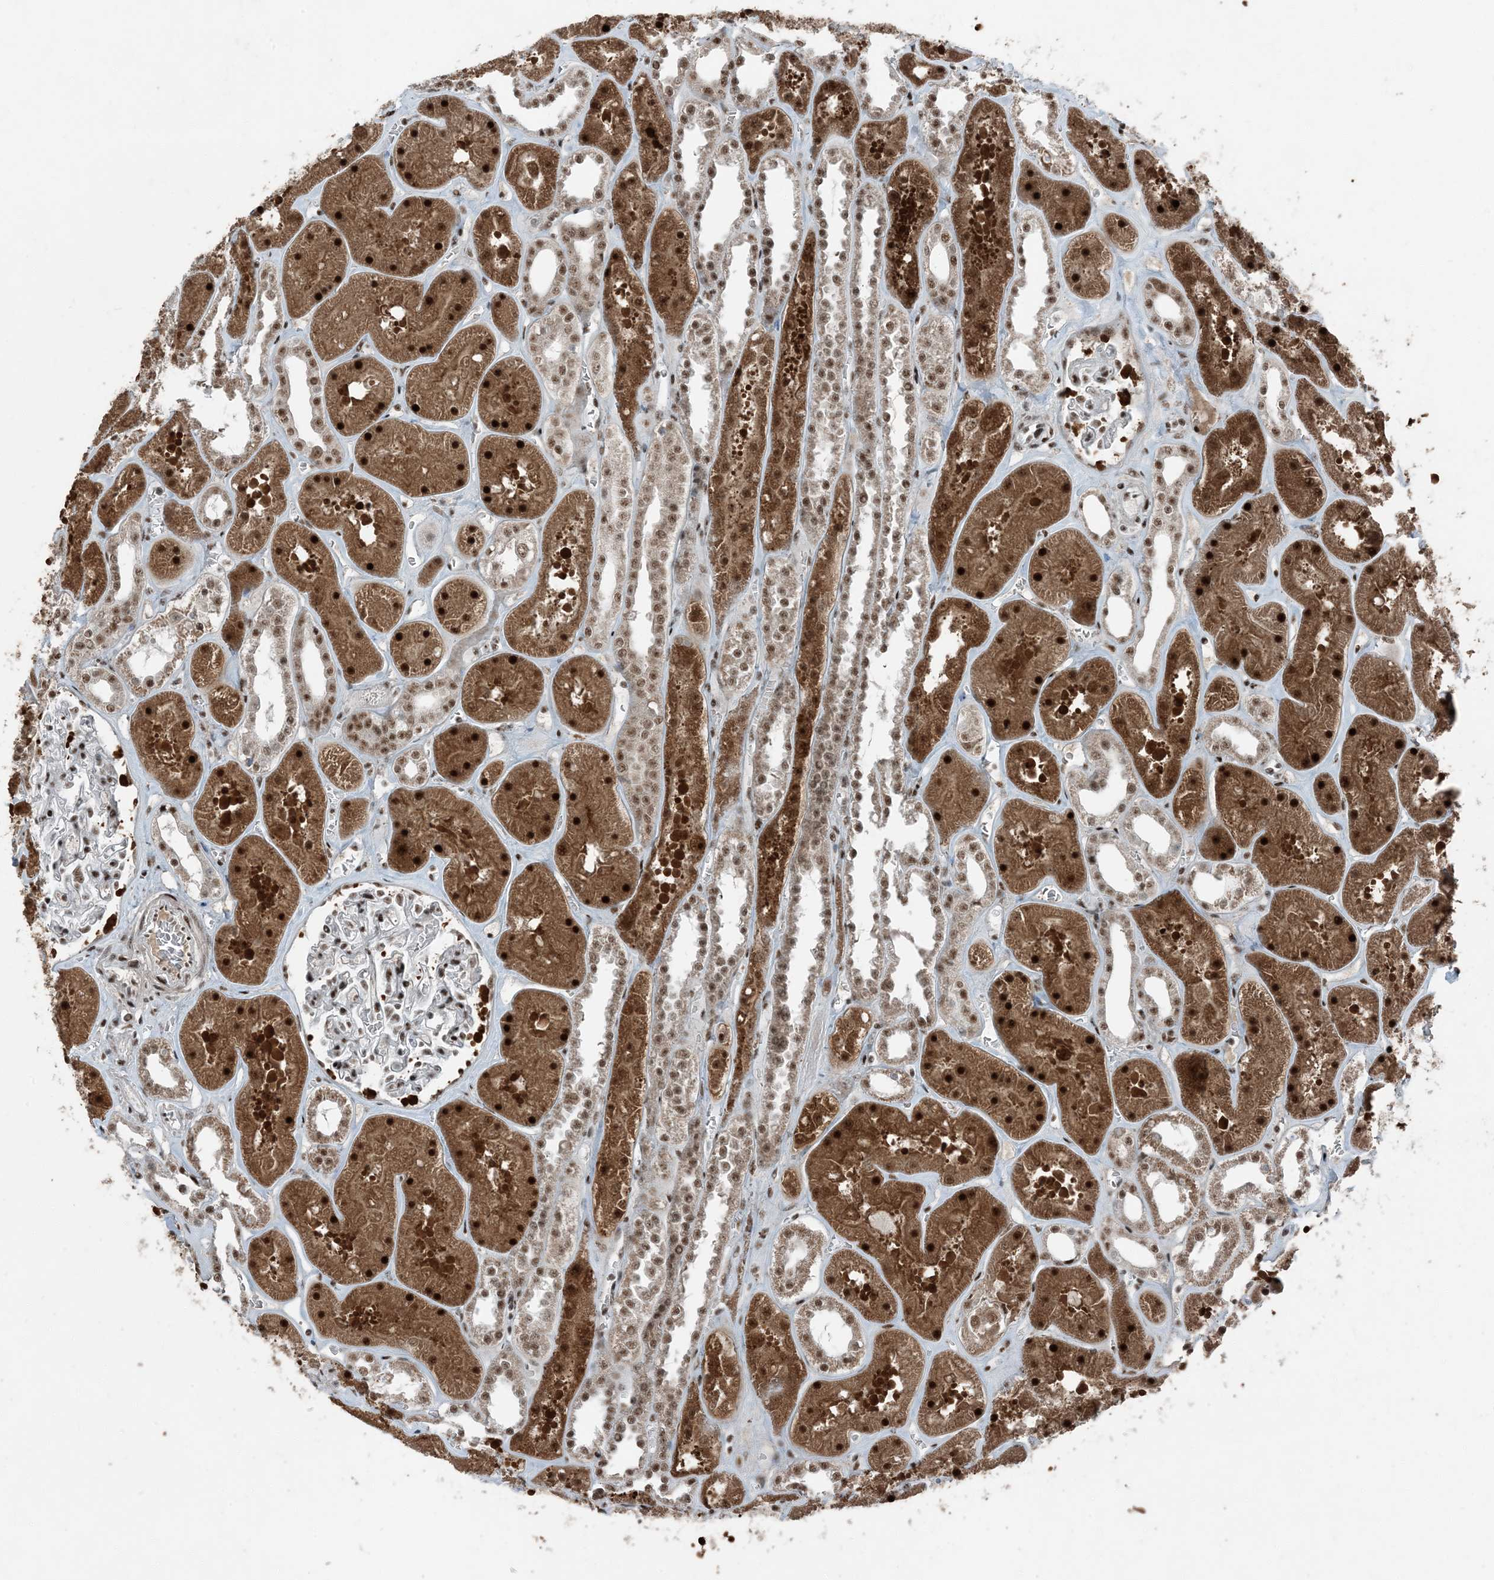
{"staining": {"intensity": "moderate", "quantity": ">75%", "location": "nuclear"}, "tissue": "kidney", "cell_type": "Cells in glomeruli", "image_type": "normal", "snomed": [{"axis": "morphology", "description": "Normal tissue, NOS"}, {"axis": "topography", "description": "Kidney"}], "caption": "The immunohistochemical stain highlights moderate nuclear positivity in cells in glomeruli of normal kidney. (Brightfield microscopy of DAB IHC at high magnification).", "gene": "TADA2B", "patient": {"sex": "female", "age": 41}}